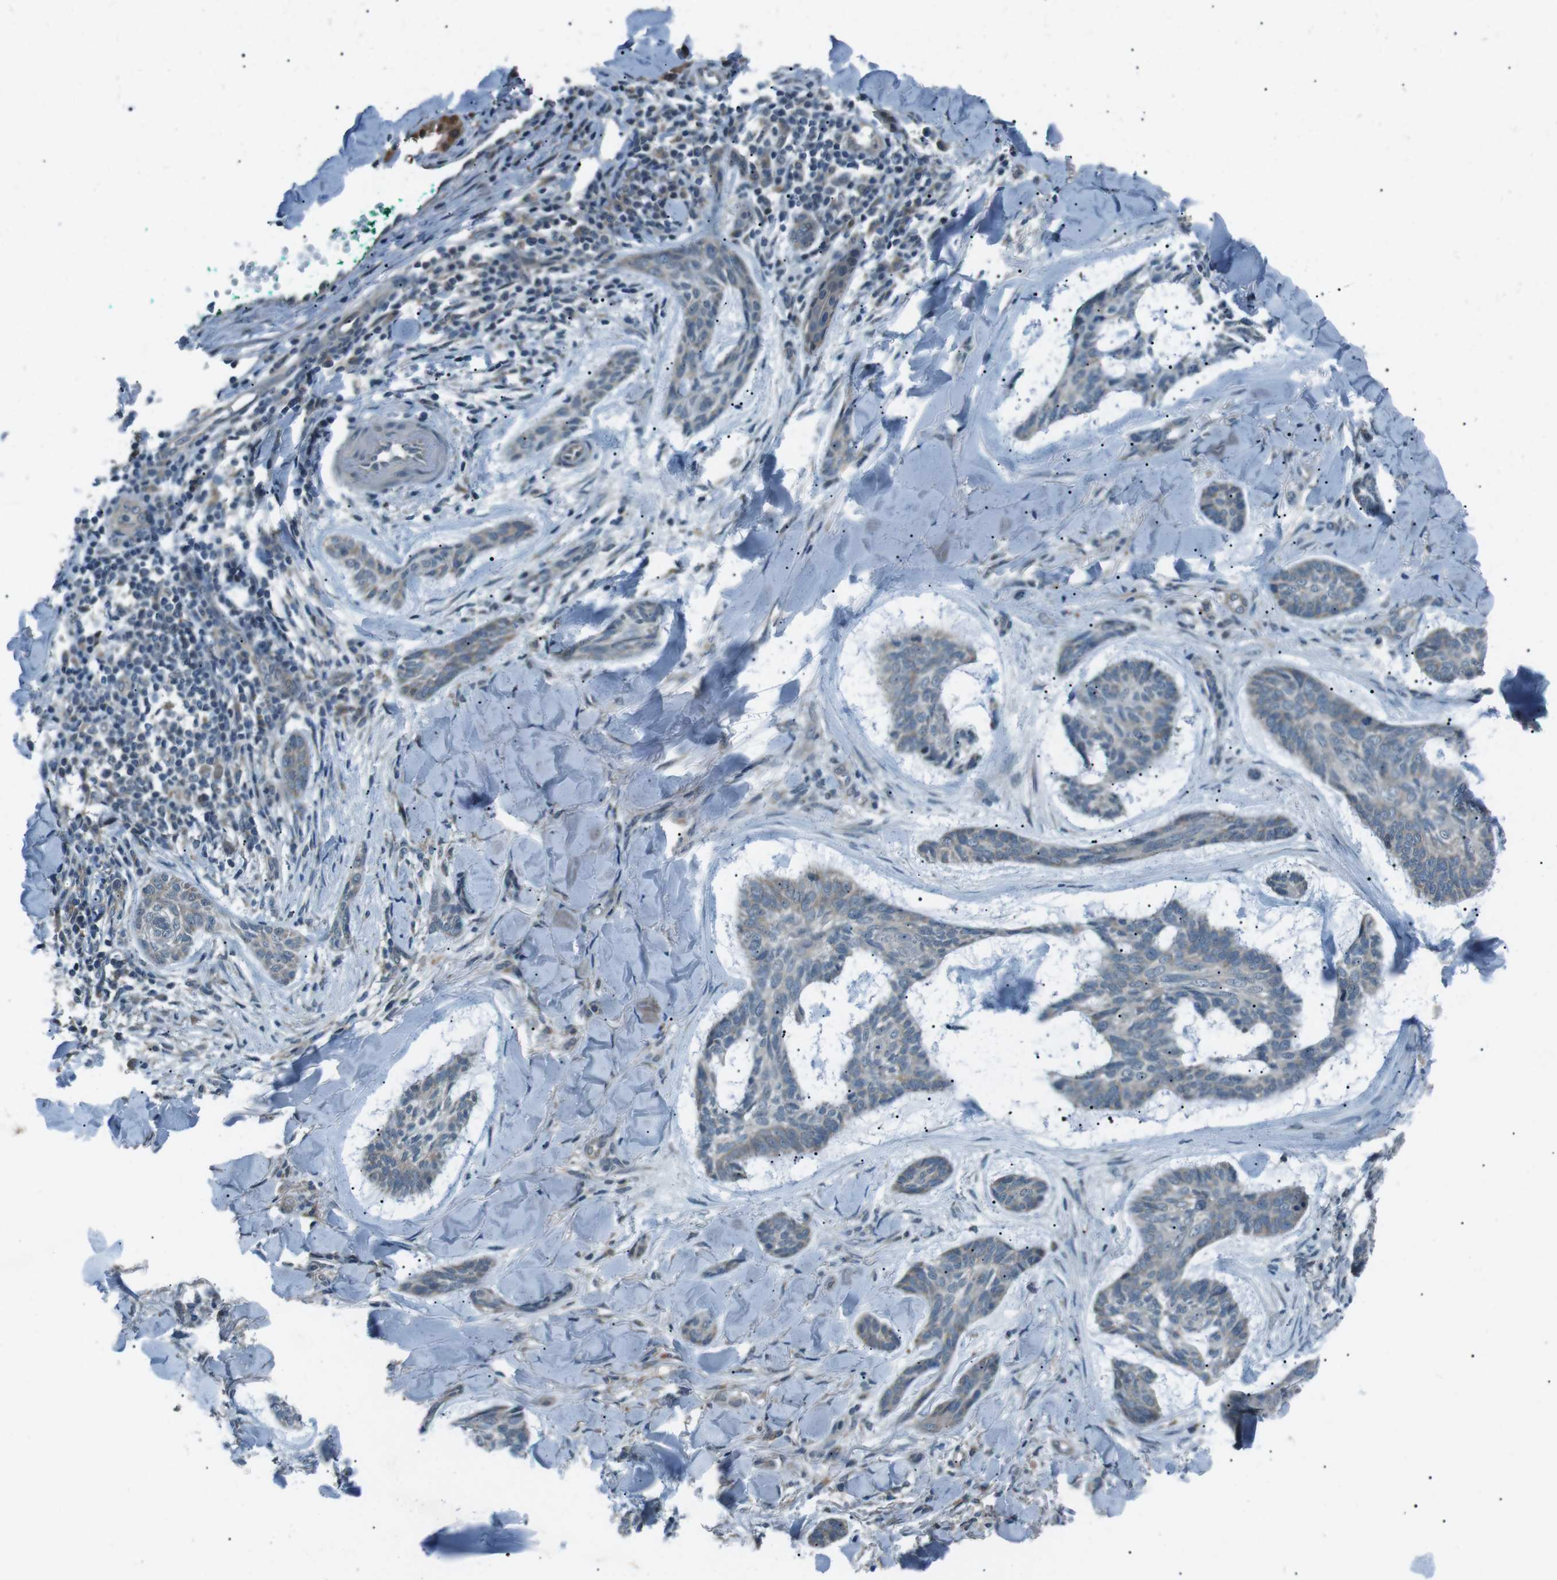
{"staining": {"intensity": "negative", "quantity": "none", "location": "none"}, "tissue": "skin cancer", "cell_type": "Tumor cells", "image_type": "cancer", "snomed": [{"axis": "morphology", "description": "Basal cell carcinoma"}, {"axis": "topography", "description": "Skin"}], "caption": "Tumor cells are negative for protein expression in human skin basal cell carcinoma.", "gene": "LRIG2", "patient": {"sex": "male", "age": 43}}